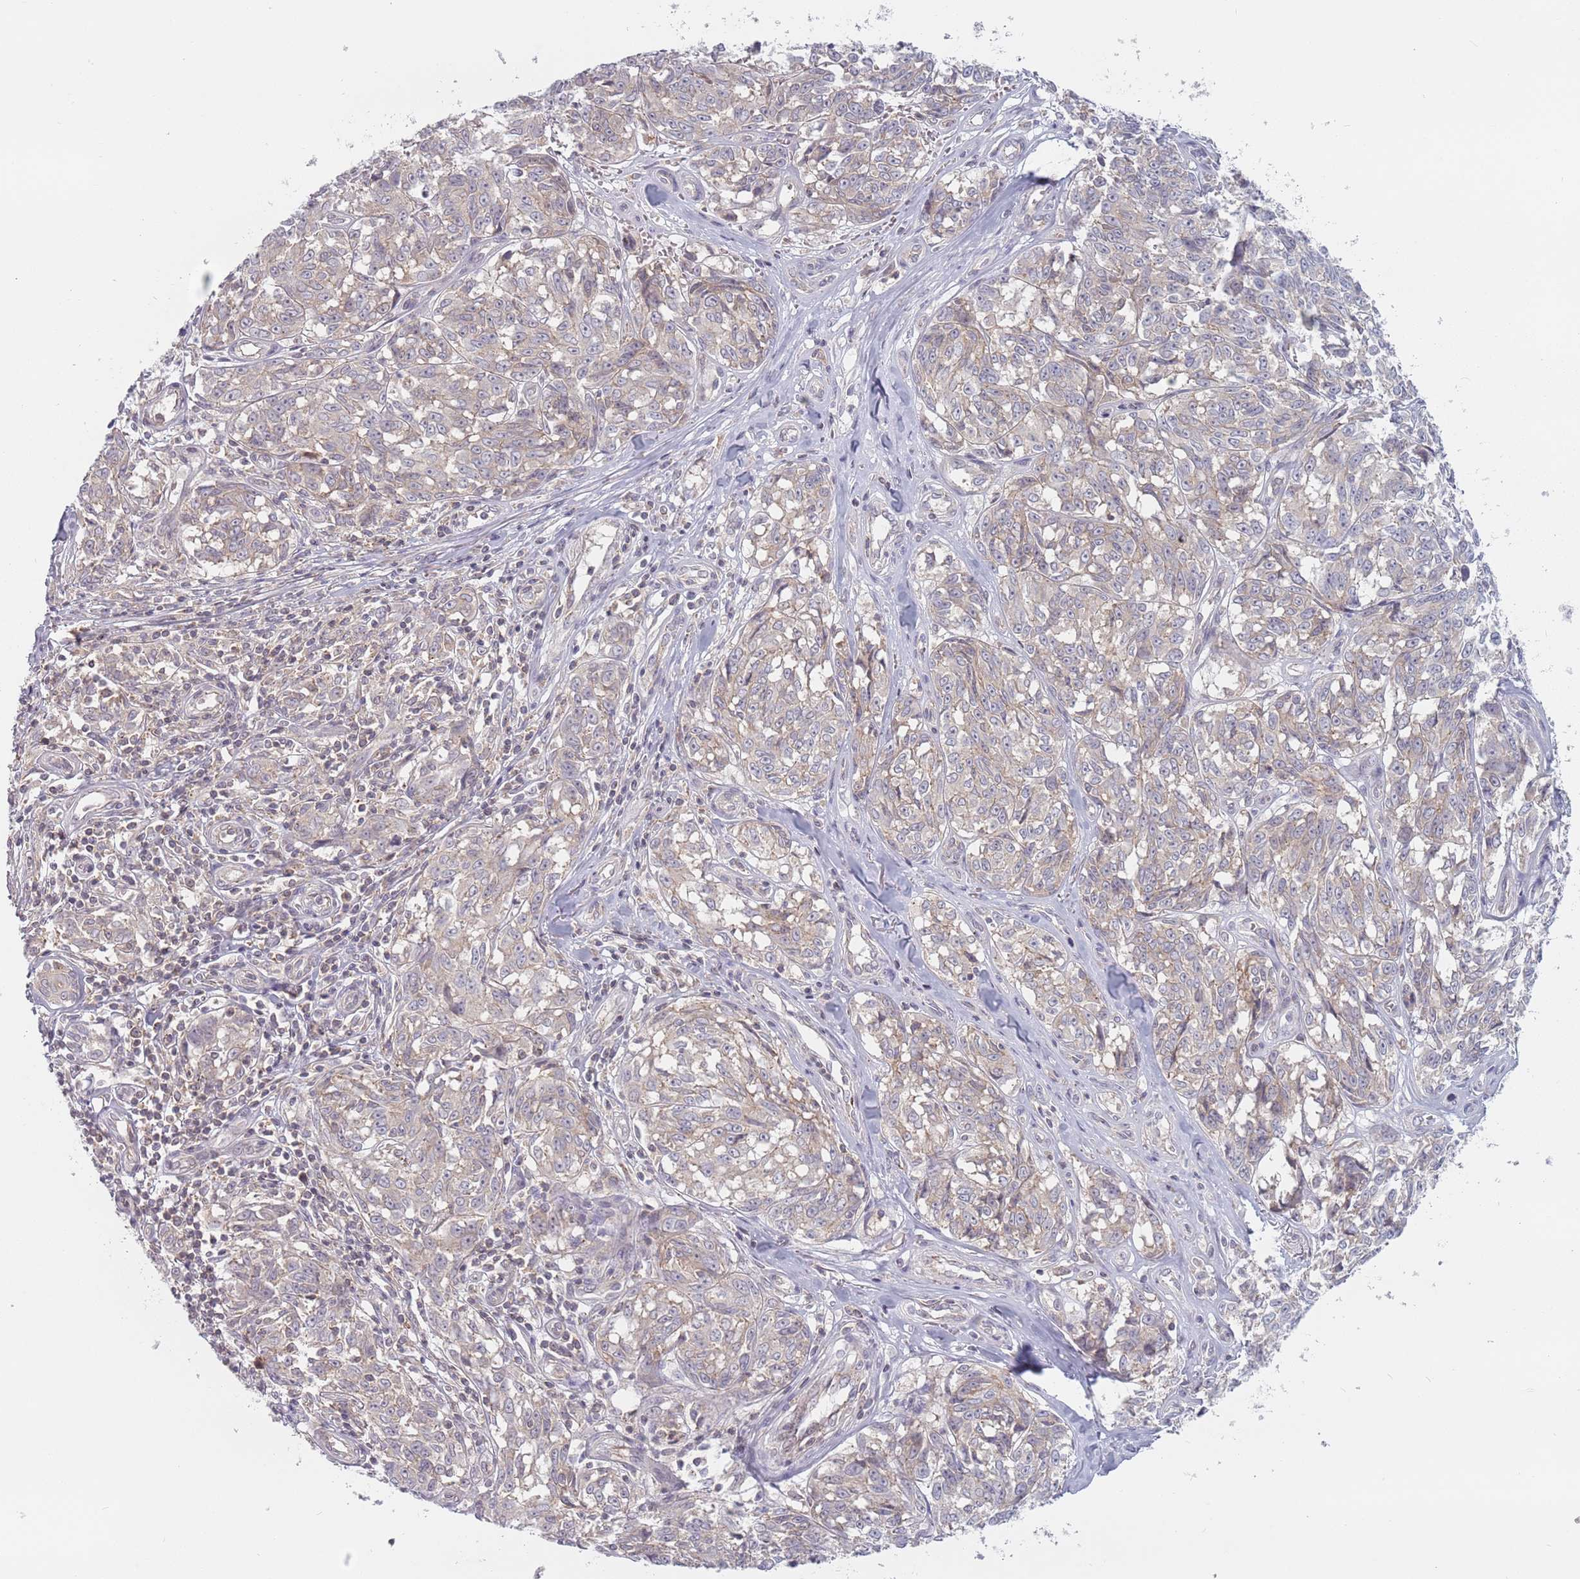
{"staining": {"intensity": "weak", "quantity": "25%-75%", "location": "cytoplasmic/membranous"}, "tissue": "melanoma", "cell_type": "Tumor cells", "image_type": "cancer", "snomed": [{"axis": "morphology", "description": "Normal tissue, NOS"}, {"axis": "morphology", "description": "Malignant melanoma, NOS"}, {"axis": "topography", "description": "Skin"}], "caption": "Brown immunohistochemical staining in human melanoma displays weak cytoplasmic/membranous staining in approximately 25%-75% of tumor cells. (Stains: DAB (3,3'-diaminobenzidine) in brown, nuclei in blue, Microscopy: brightfield microscopy at high magnification).", "gene": "ASB13", "patient": {"sex": "female", "age": 64}}